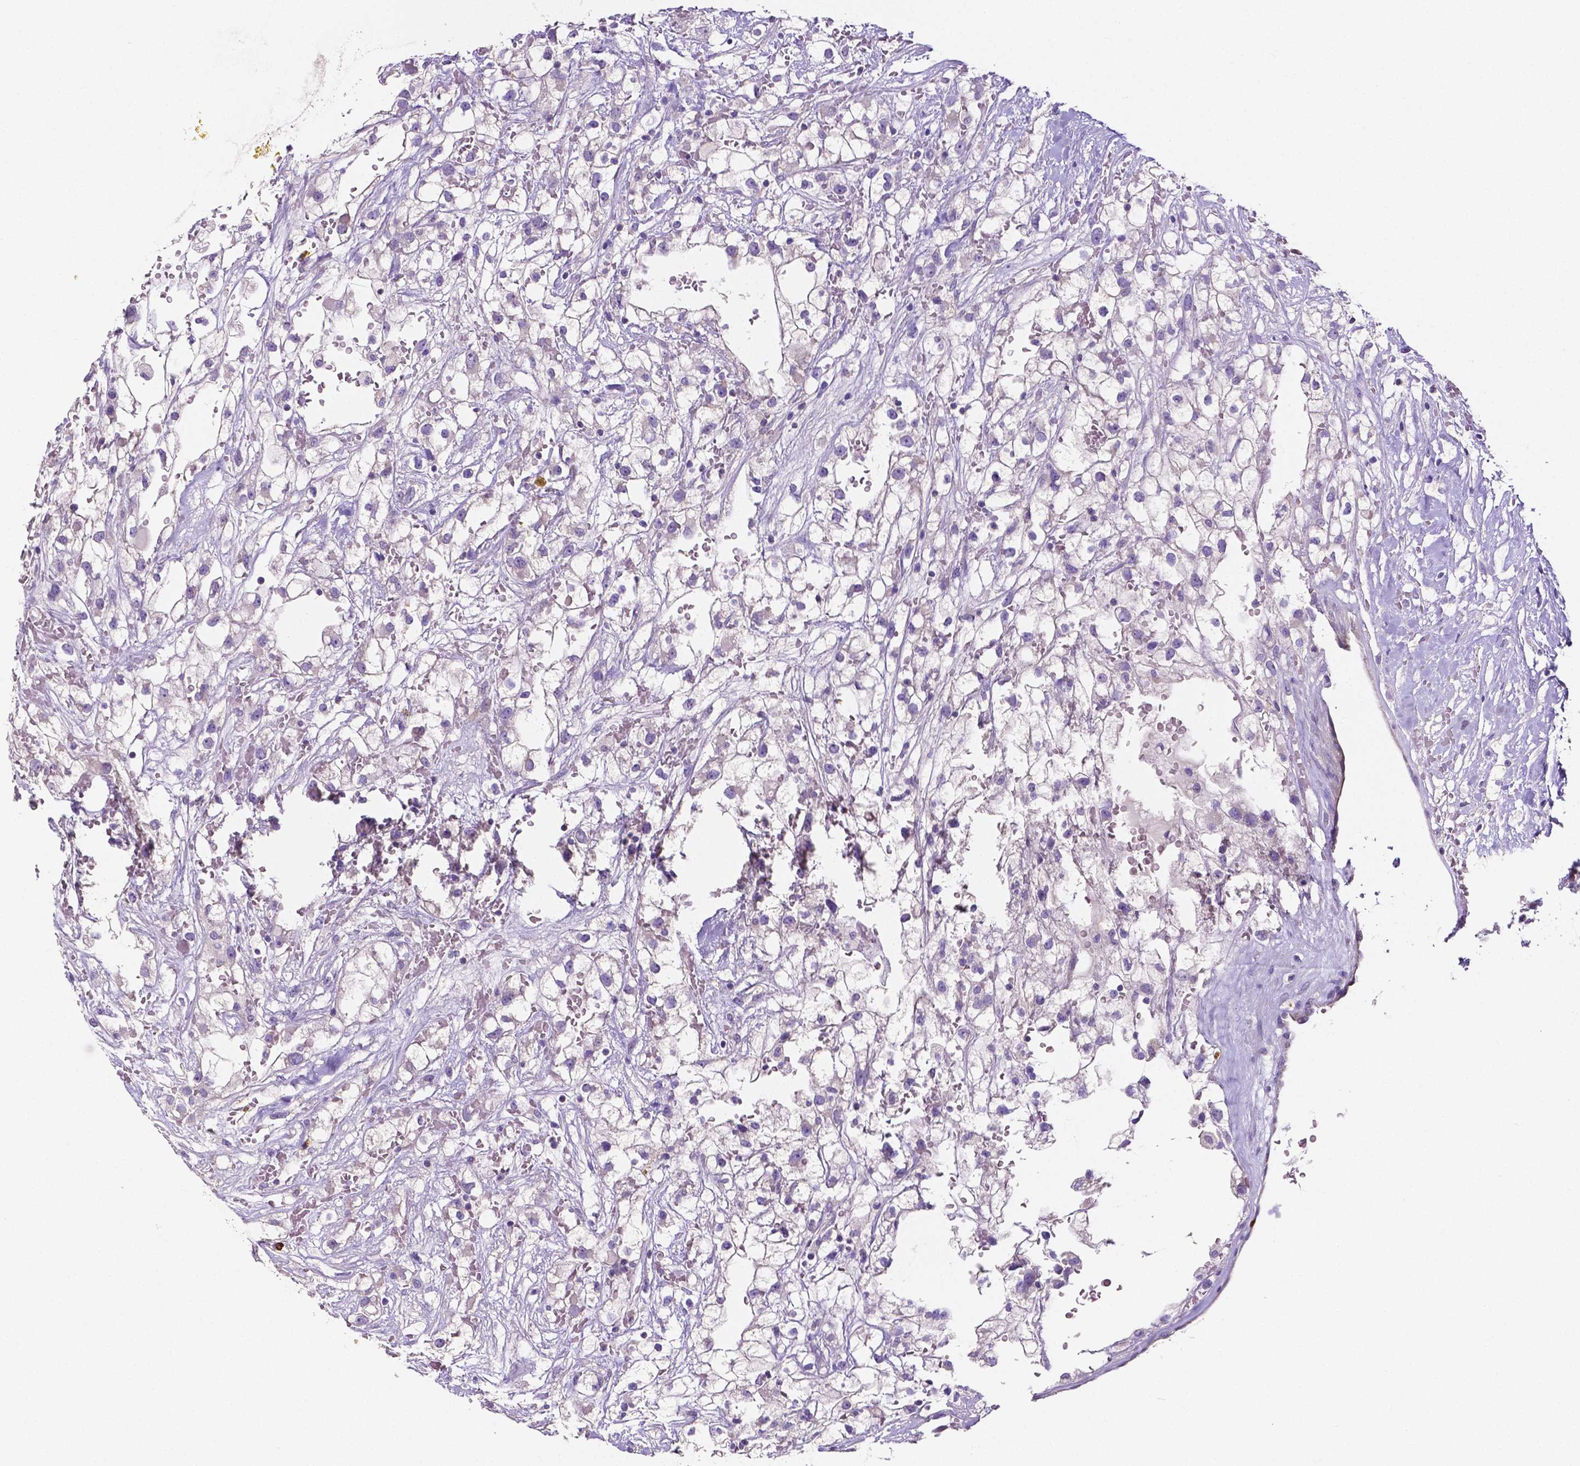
{"staining": {"intensity": "negative", "quantity": "none", "location": "none"}, "tissue": "renal cancer", "cell_type": "Tumor cells", "image_type": "cancer", "snomed": [{"axis": "morphology", "description": "Adenocarcinoma, NOS"}, {"axis": "topography", "description": "Kidney"}], "caption": "A photomicrograph of renal adenocarcinoma stained for a protein exhibits no brown staining in tumor cells.", "gene": "MMP9", "patient": {"sex": "male", "age": 59}}